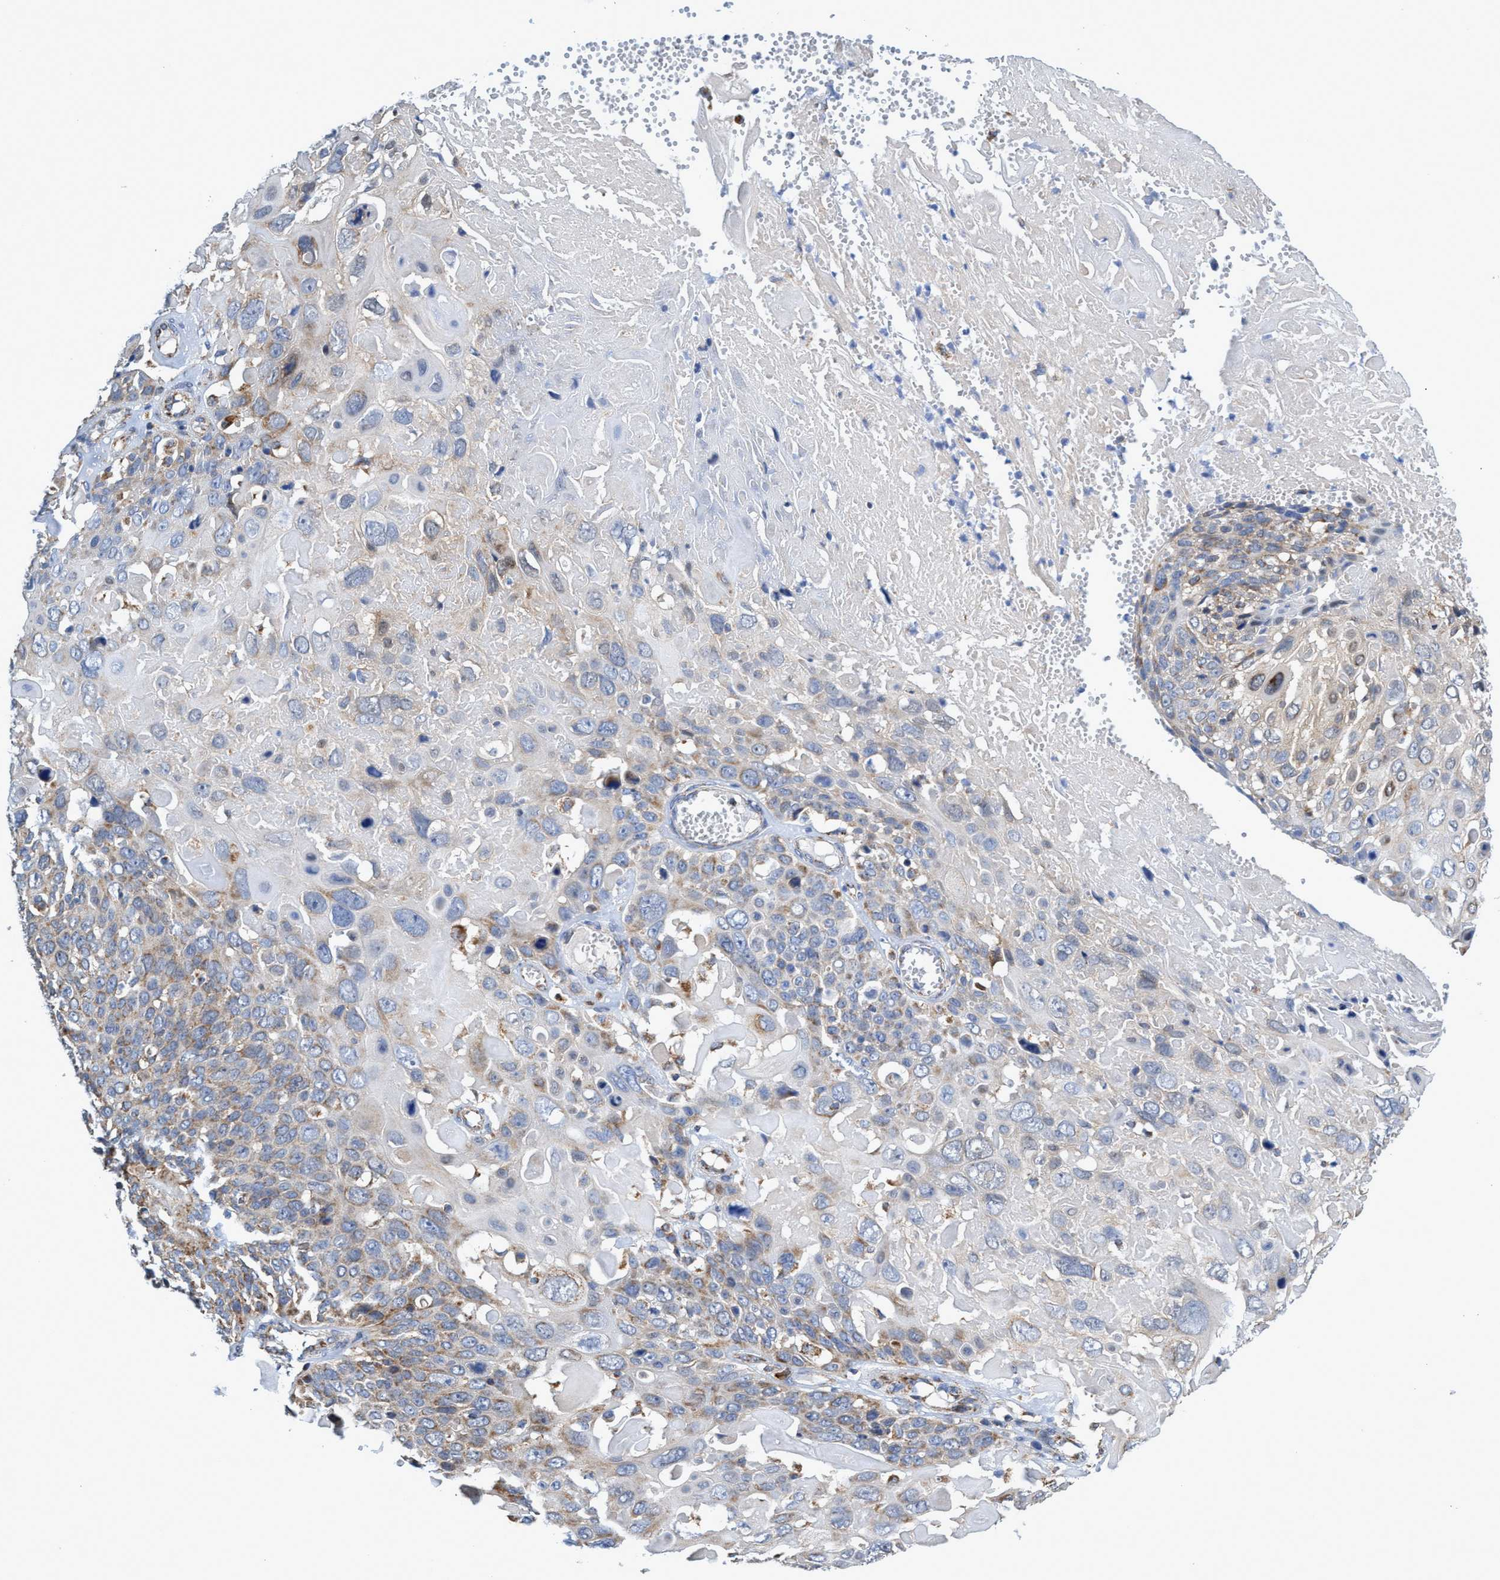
{"staining": {"intensity": "moderate", "quantity": "<25%", "location": "cytoplasmic/membranous"}, "tissue": "cervical cancer", "cell_type": "Tumor cells", "image_type": "cancer", "snomed": [{"axis": "morphology", "description": "Squamous cell carcinoma, NOS"}, {"axis": "topography", "description": "Cervix"}], "caption": "Squamous cell carcinoma (cervical) stained with DAB (3,3'-diaminobenzidine) immunohistochemistry (IHC) demonstrates low levels of moderate cytoplasmic/membranous expression in about <25% of tumor cells. (IHC, brightfield microscopy, high magnification).", "gene": "CRYZ", "patient": {"sex": "female", "age": 74}}